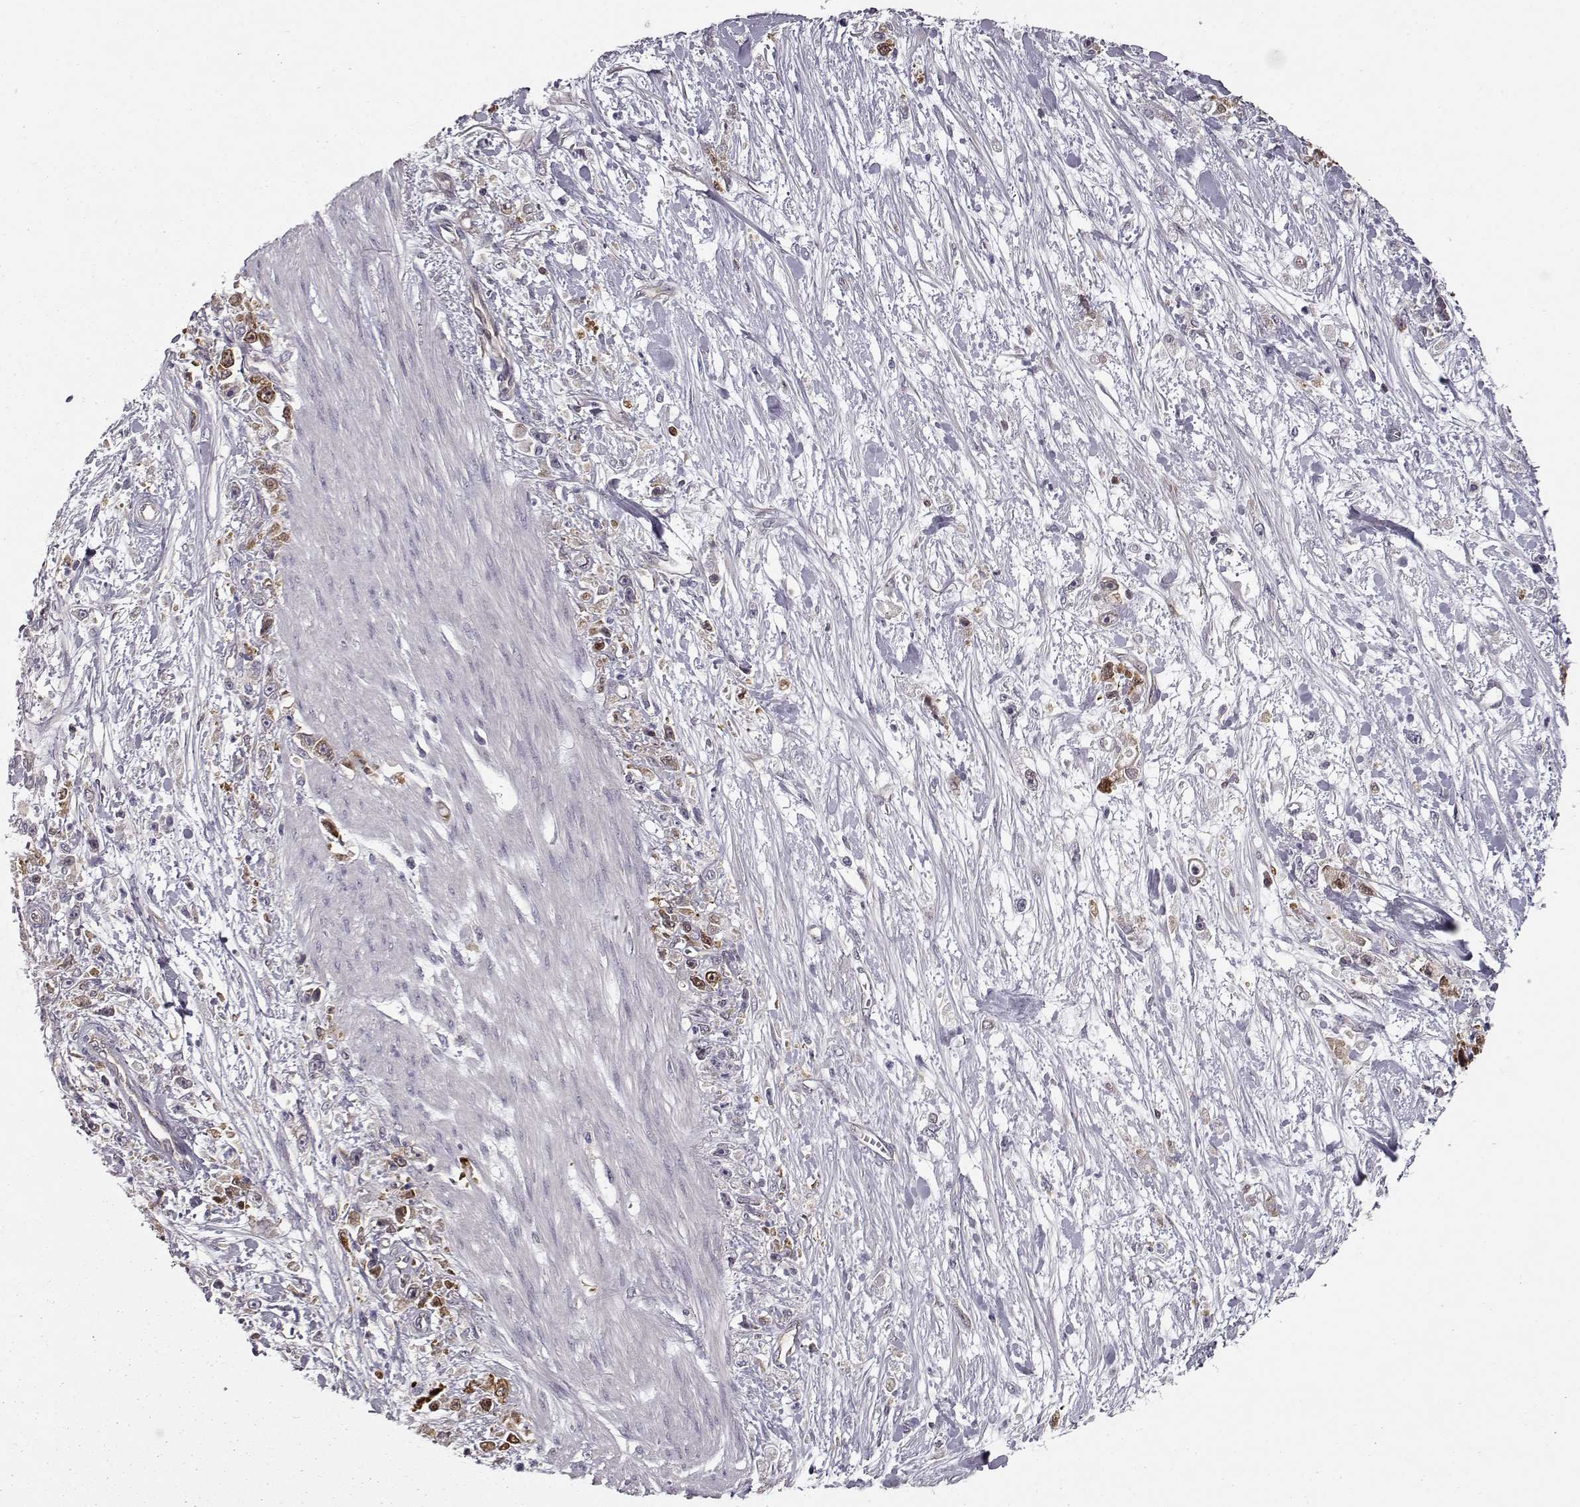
{"staining": {"intensity": "strong", "quantity": "<25%", "location": "cytoplasmic/membranous"}, "tissue": "stomach cancer", "cell_type": "Tumor cells", "image_type": "cancer", "snomed": [{"axis": "morphology", "description": "Adenocarcinoma, NOS"}, {"axis": "topography", "description": "Stomach"}], "caption": "Human stomach cancer stained with a protein marker demonstrates strong staining in tumor cells.", "gene": "RANBP1", "patient": {"sex": "female", "age": 59}}